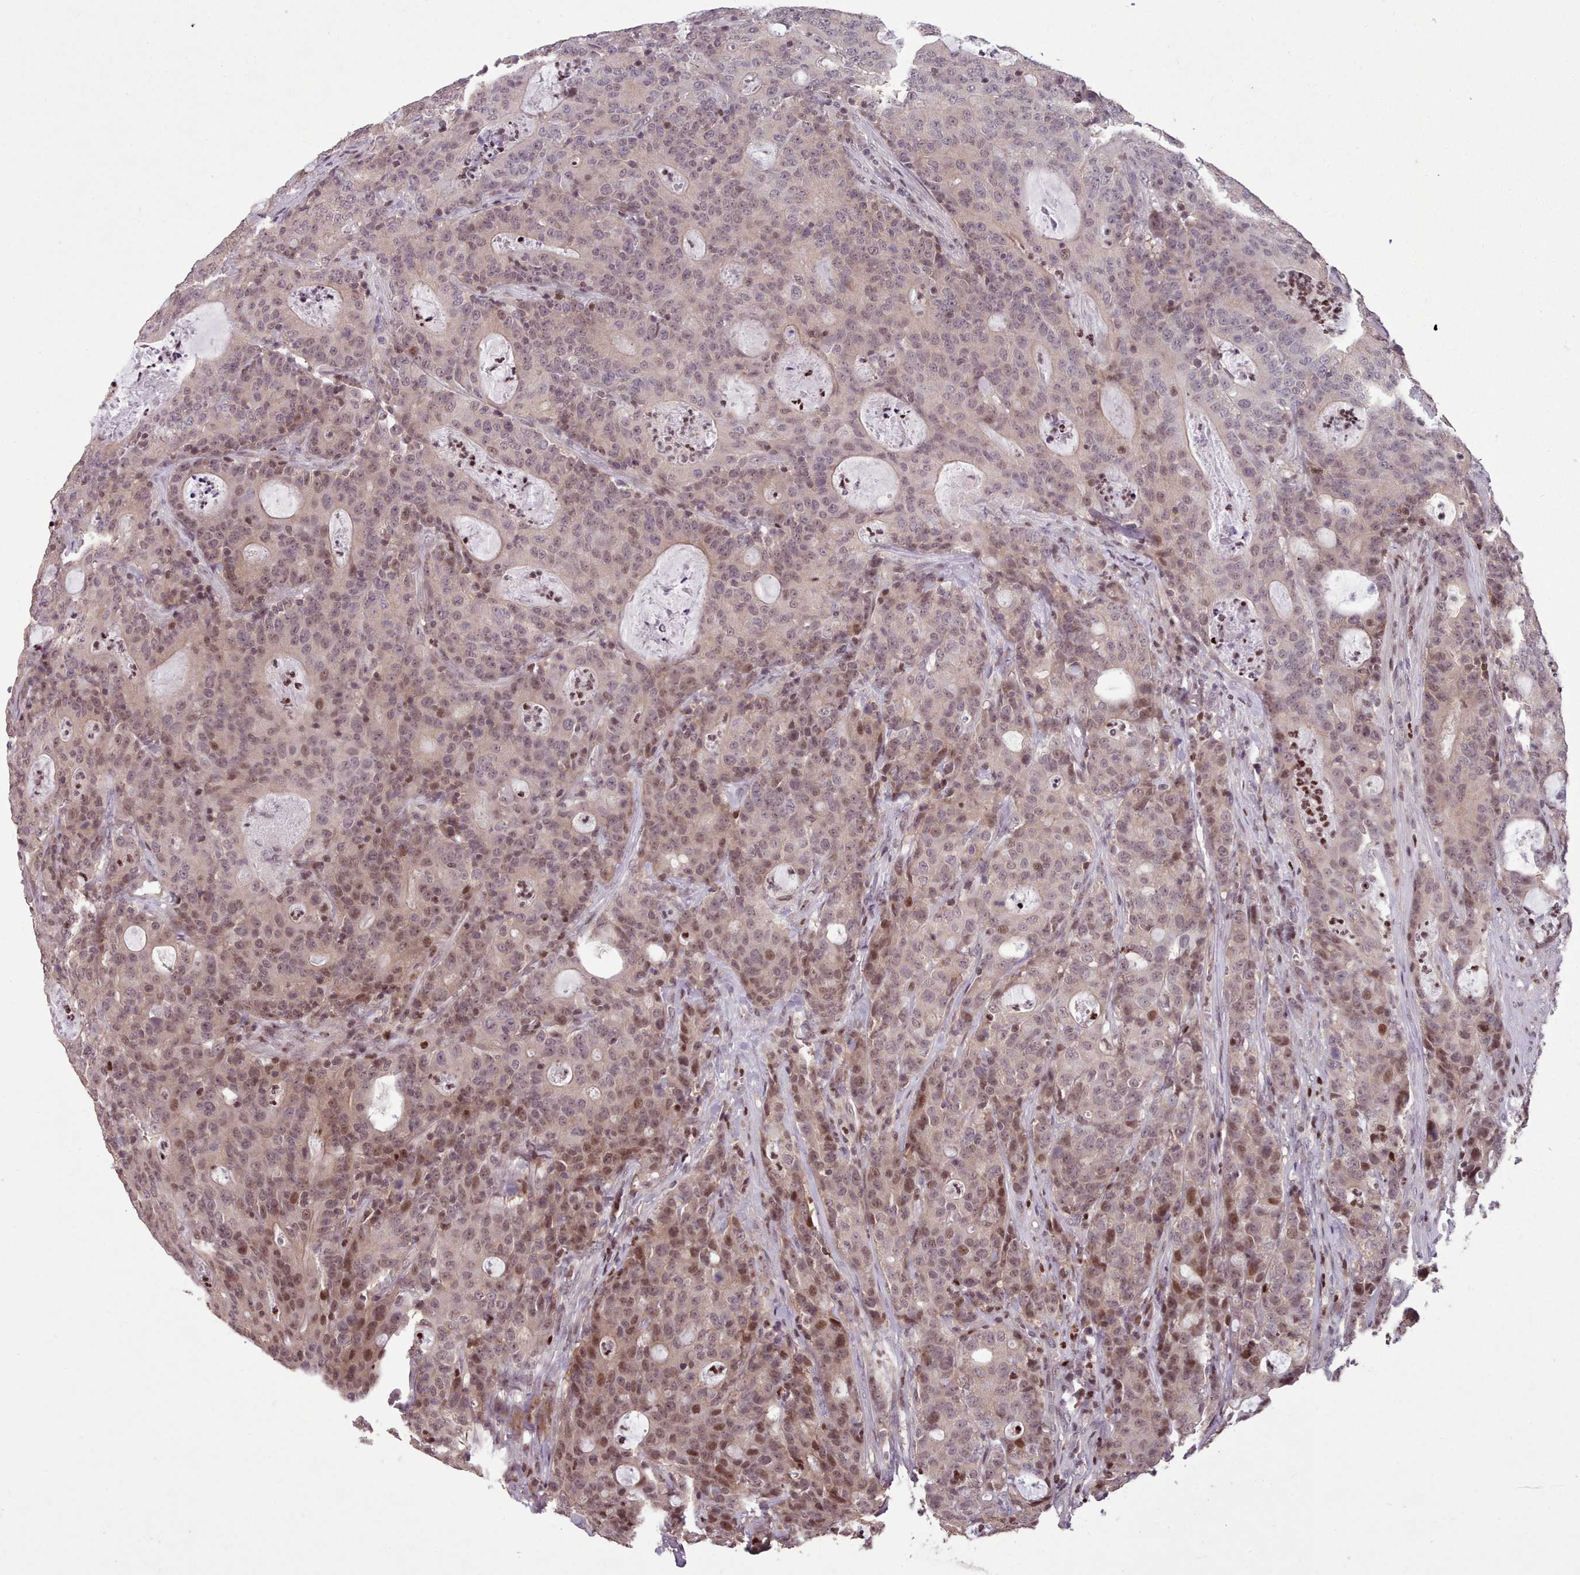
{"staining": {"intensity": "moderate", "quantity": "25%-75%", "location": "nuclear"}, "tissue": "colorectal cancer", "cell_type": "Tumor cells", "image_type": "cancer", "snomed": [{"axis": "morphology", "description": "Adenocarcinoma, NOS"}, {"axis": "topography", "description": "Colon"}], "caption": "High-power microscopy captured an immunohistochemistry (IHC) micrograph of colorectal cancer, revealing moderate nuclear expression in approximately 25%-75% of tumor cells.", "gene": "ENSA", "patient": {"sex": "male", "age": 83}}